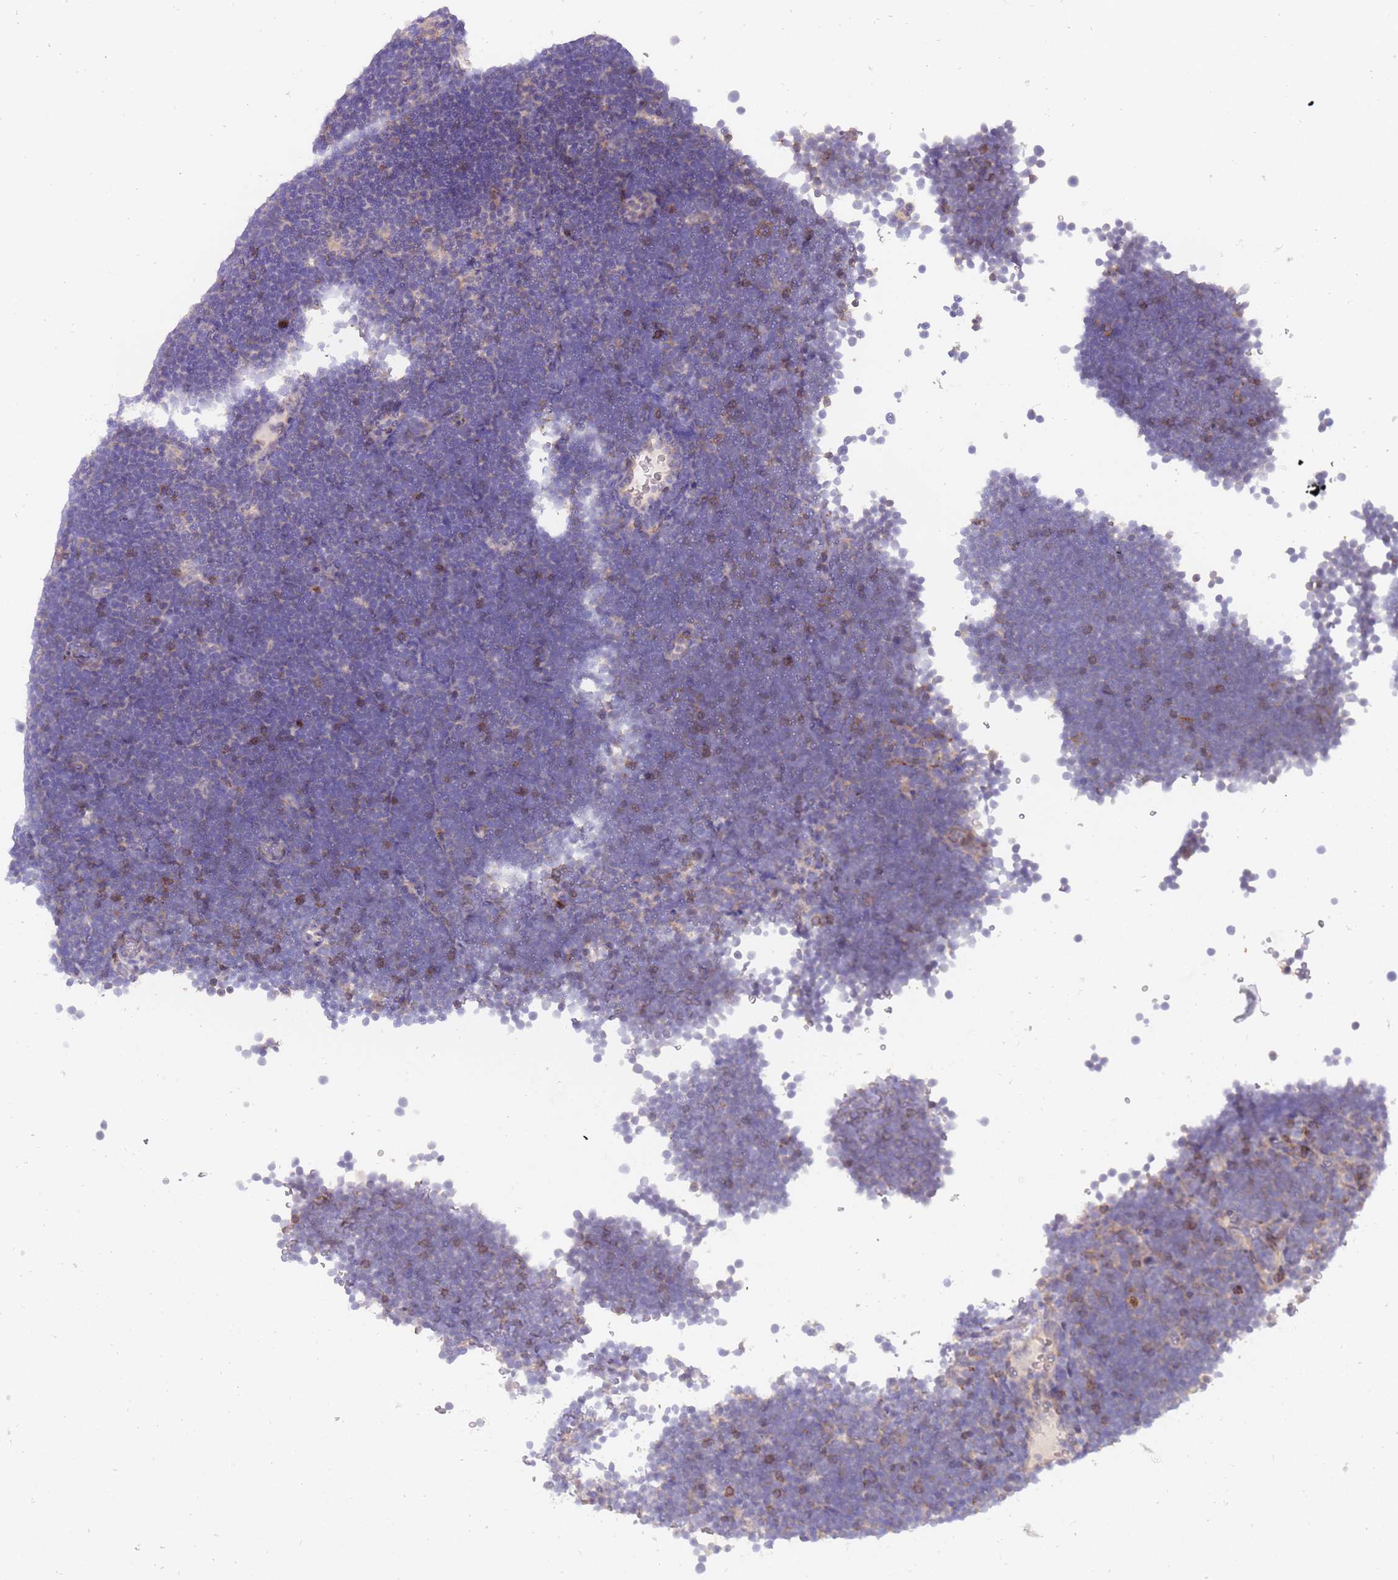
{"staining": {"intensity": "negative", "quantity": "none", "location": "none"}, "tissue": "lymphoma", "cell_type": "Tumor cells", "image_type": "cancer", "snomed": [{"axis": "morphology", "description": "Malignant lymphoma, non-Hodgkin's type, High grade"}, {"axis": "topography", "description": "Lymph node"}], "caption": "DAB immunohistochemical staining of high-grade malignant lymphoma, non-Hodgkin's type demonstrates no significant expression in tumor cells.", "gene": "STK25", "patient": {"sex": "male", "age": 13}}